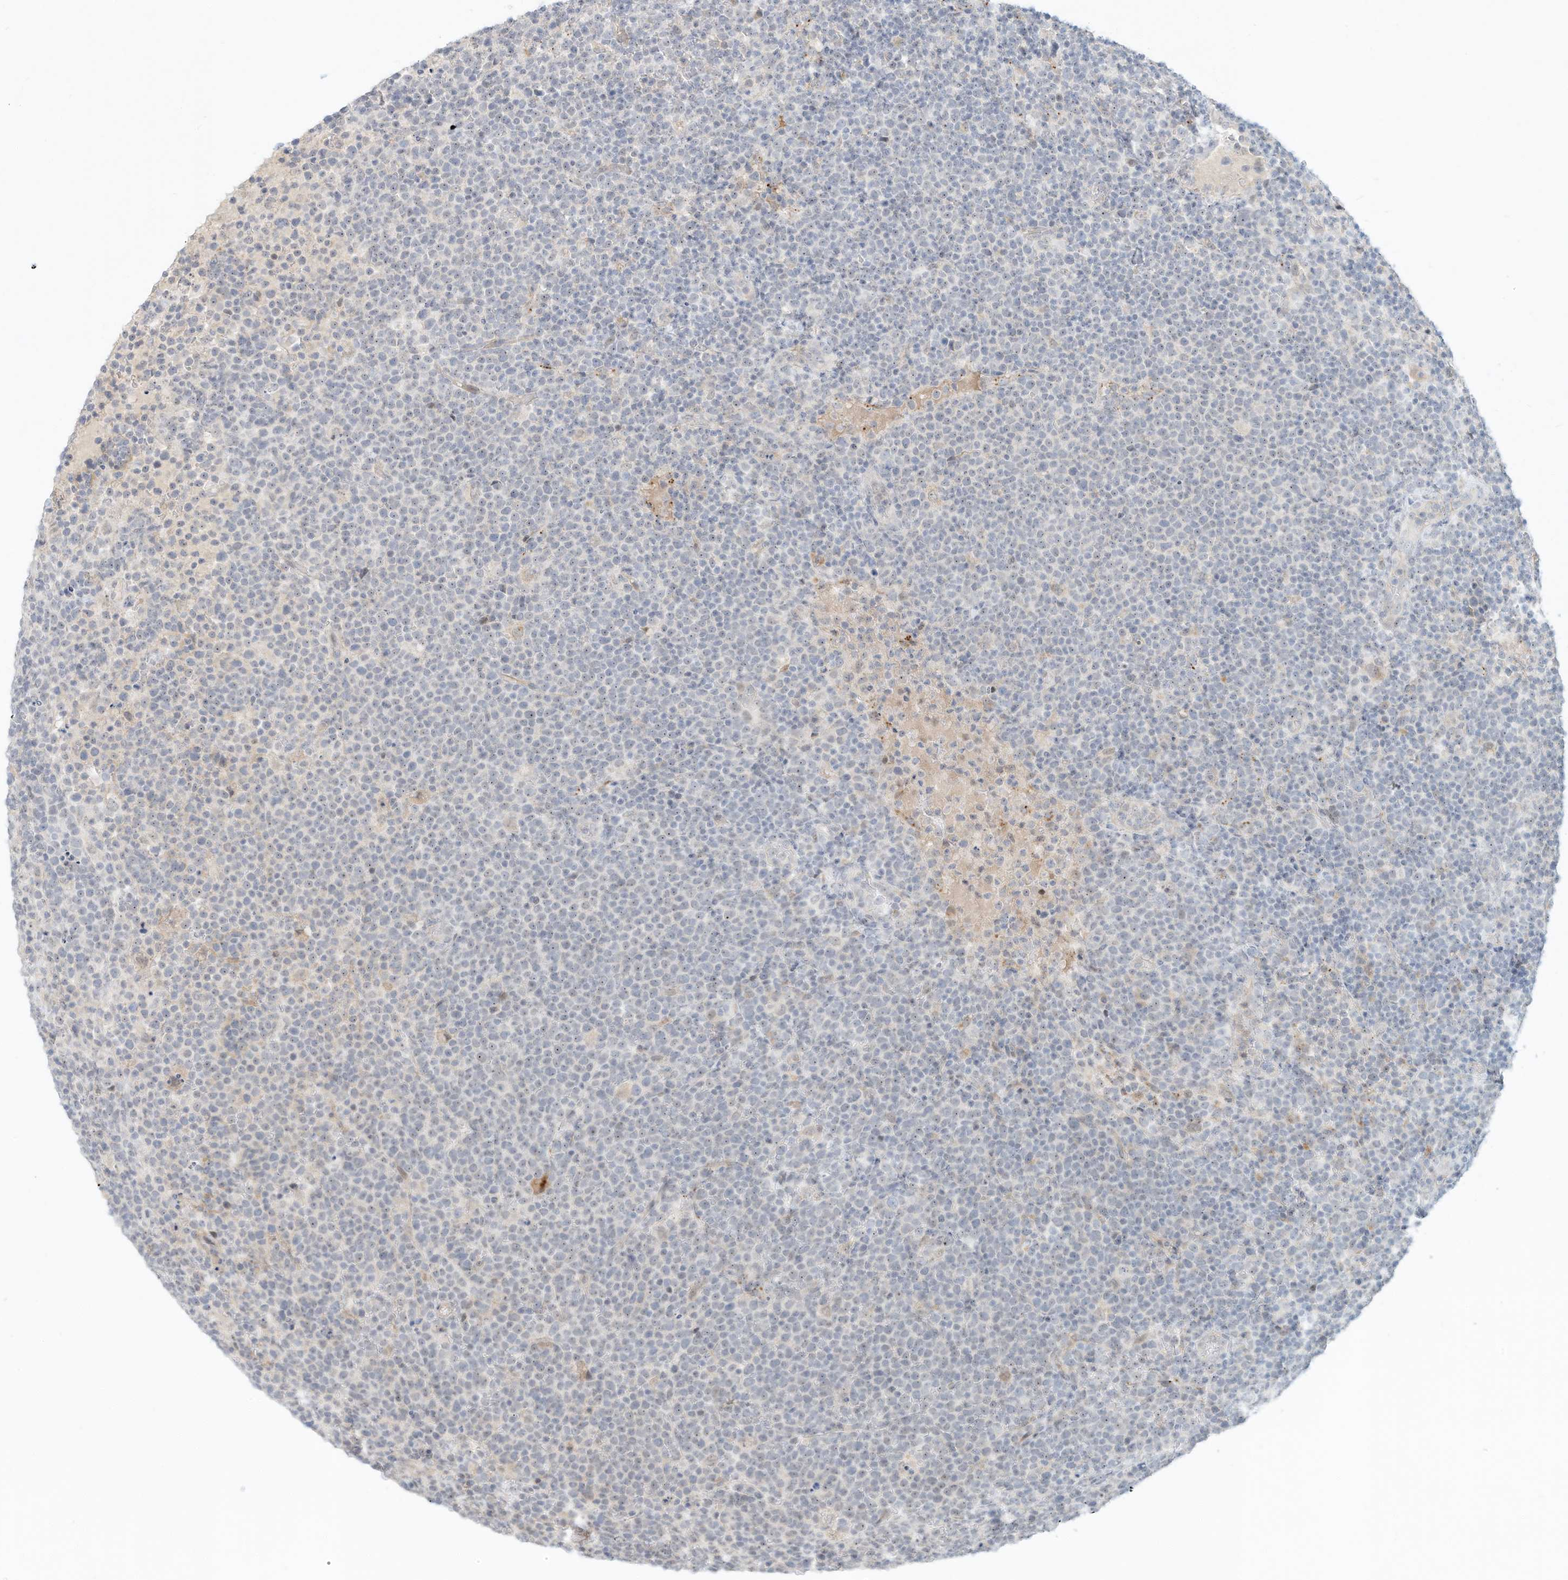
{"staining": {"intensity": "negative", "quantity": "none", "location": "none"}, "tissue": "lymphoma", "cell_type": "Tumor cells", "image_type": "cancer", "snomed": [{"axis": "morphology", "description": "Malignant lymphoma, non-Hodgkin's type, High grade"}, {"axis": "topography", "description": "Lymph node"}], "caption": "Immunohistochemistry photomicrograph of human high-grade malignant lymphoma, non-Hodgkin's type stained for a protein (brown), which displays no staining in tumor cells.", "gene": "PAK6", "patient": {"sex": "male", "age": 61}}